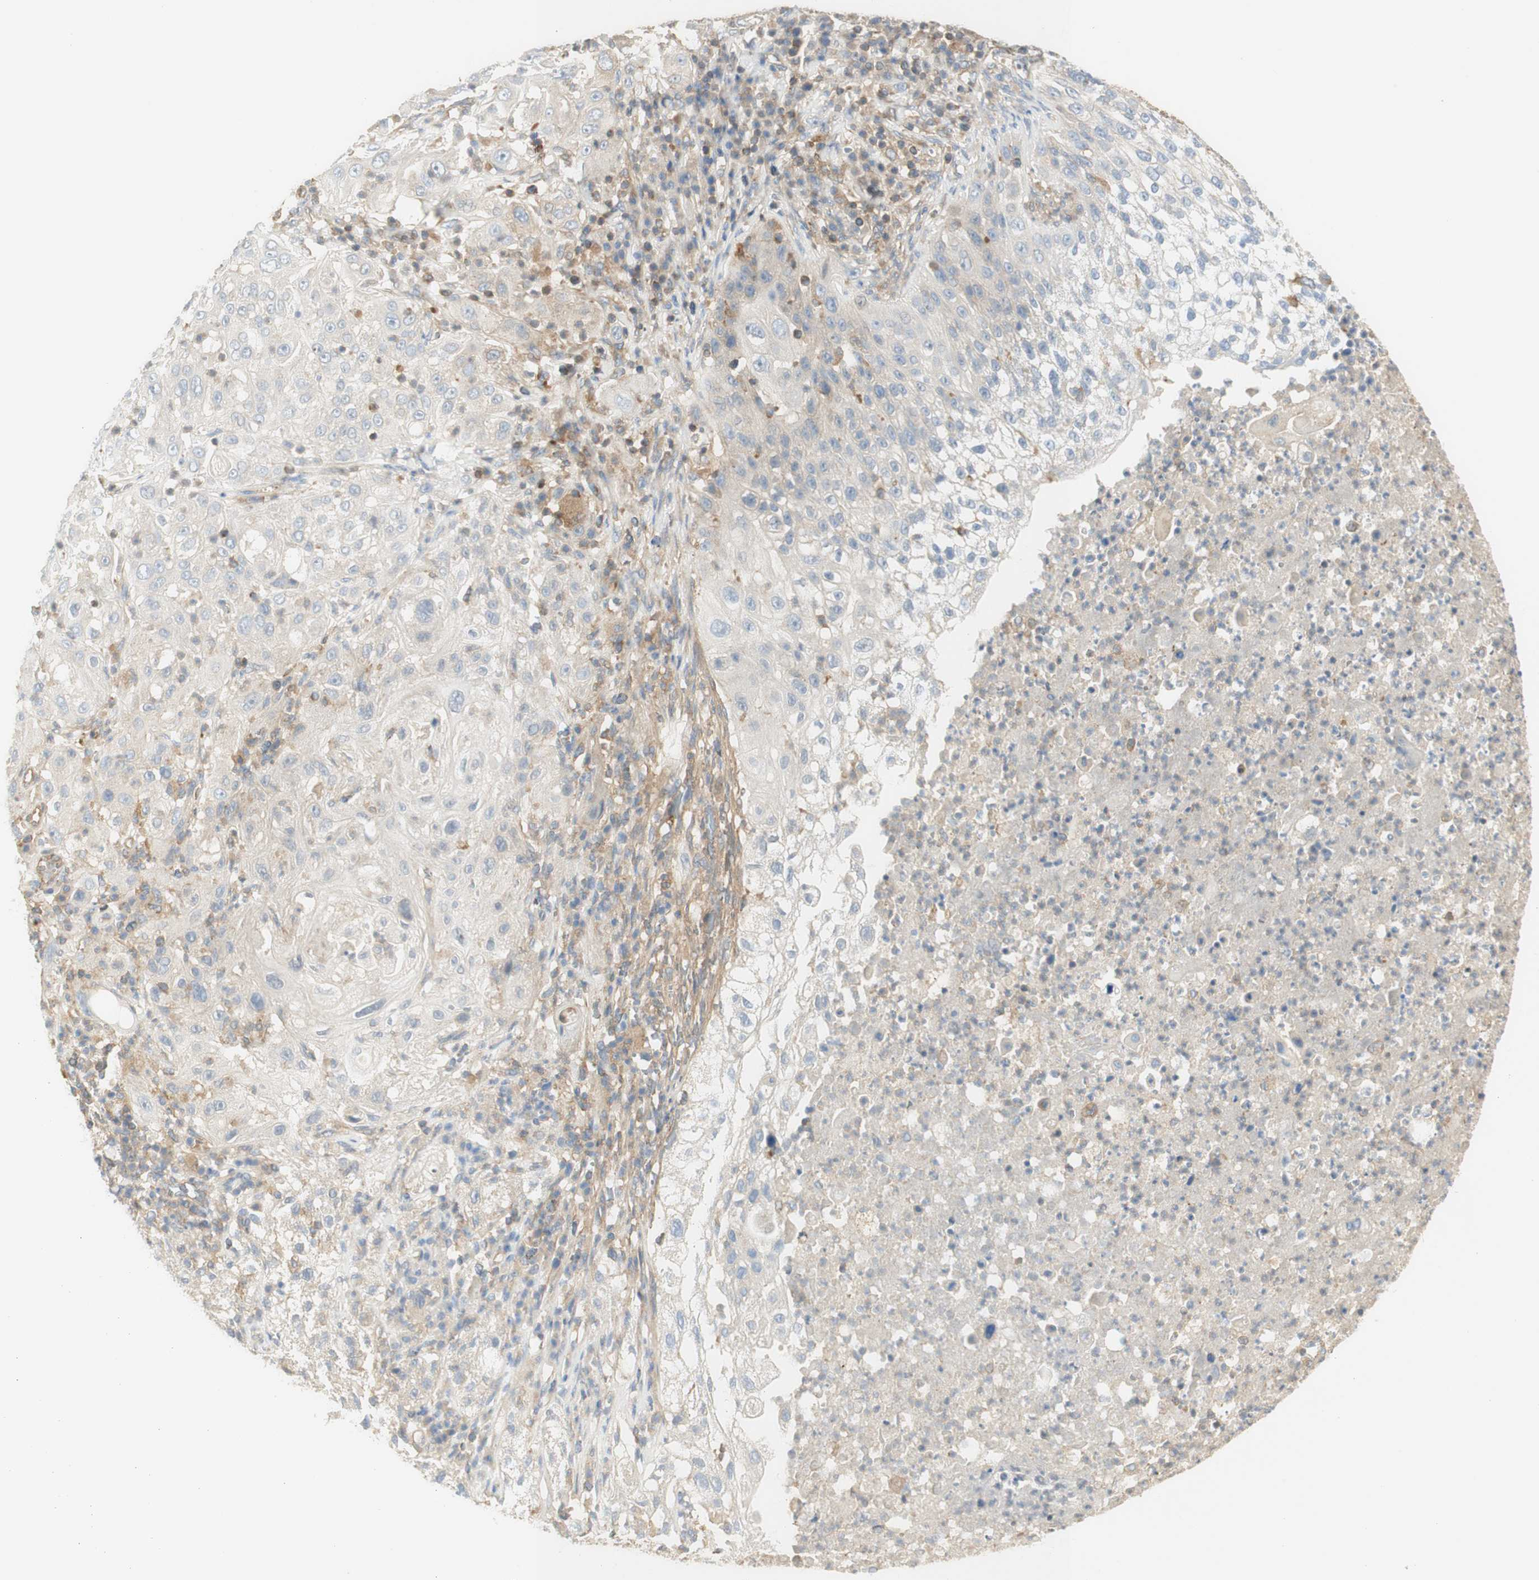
{"staining": {"intensity": "weak", "quantity": "25%-75%", "location": "cytoplasmic/membranous"}, "tissue": "lung cancer", "cell_type": "Tumor cells", "image_type": "cancer", "snomed": [{"axis": "morphology", "description": "Inflammation, NOS"}, {"axis": "morphology", "description": "Squamous cell carcinoma, NOS"}, {"axis": "topography", "description": "Lymph node"}, {"axis": "topography", "description": "Soft tissue"}, {"axis": "topography", "description": "Lung"}], "caption": "This is an image of immunohistochemistry (IHC) staining of lung cancer (squamous cell carcinoma), which shows weak staining in the cytoplasmic/membranous of tumor cells.", "gene": "IKBKG", "patient": {"sex": "male", "age": 66}}